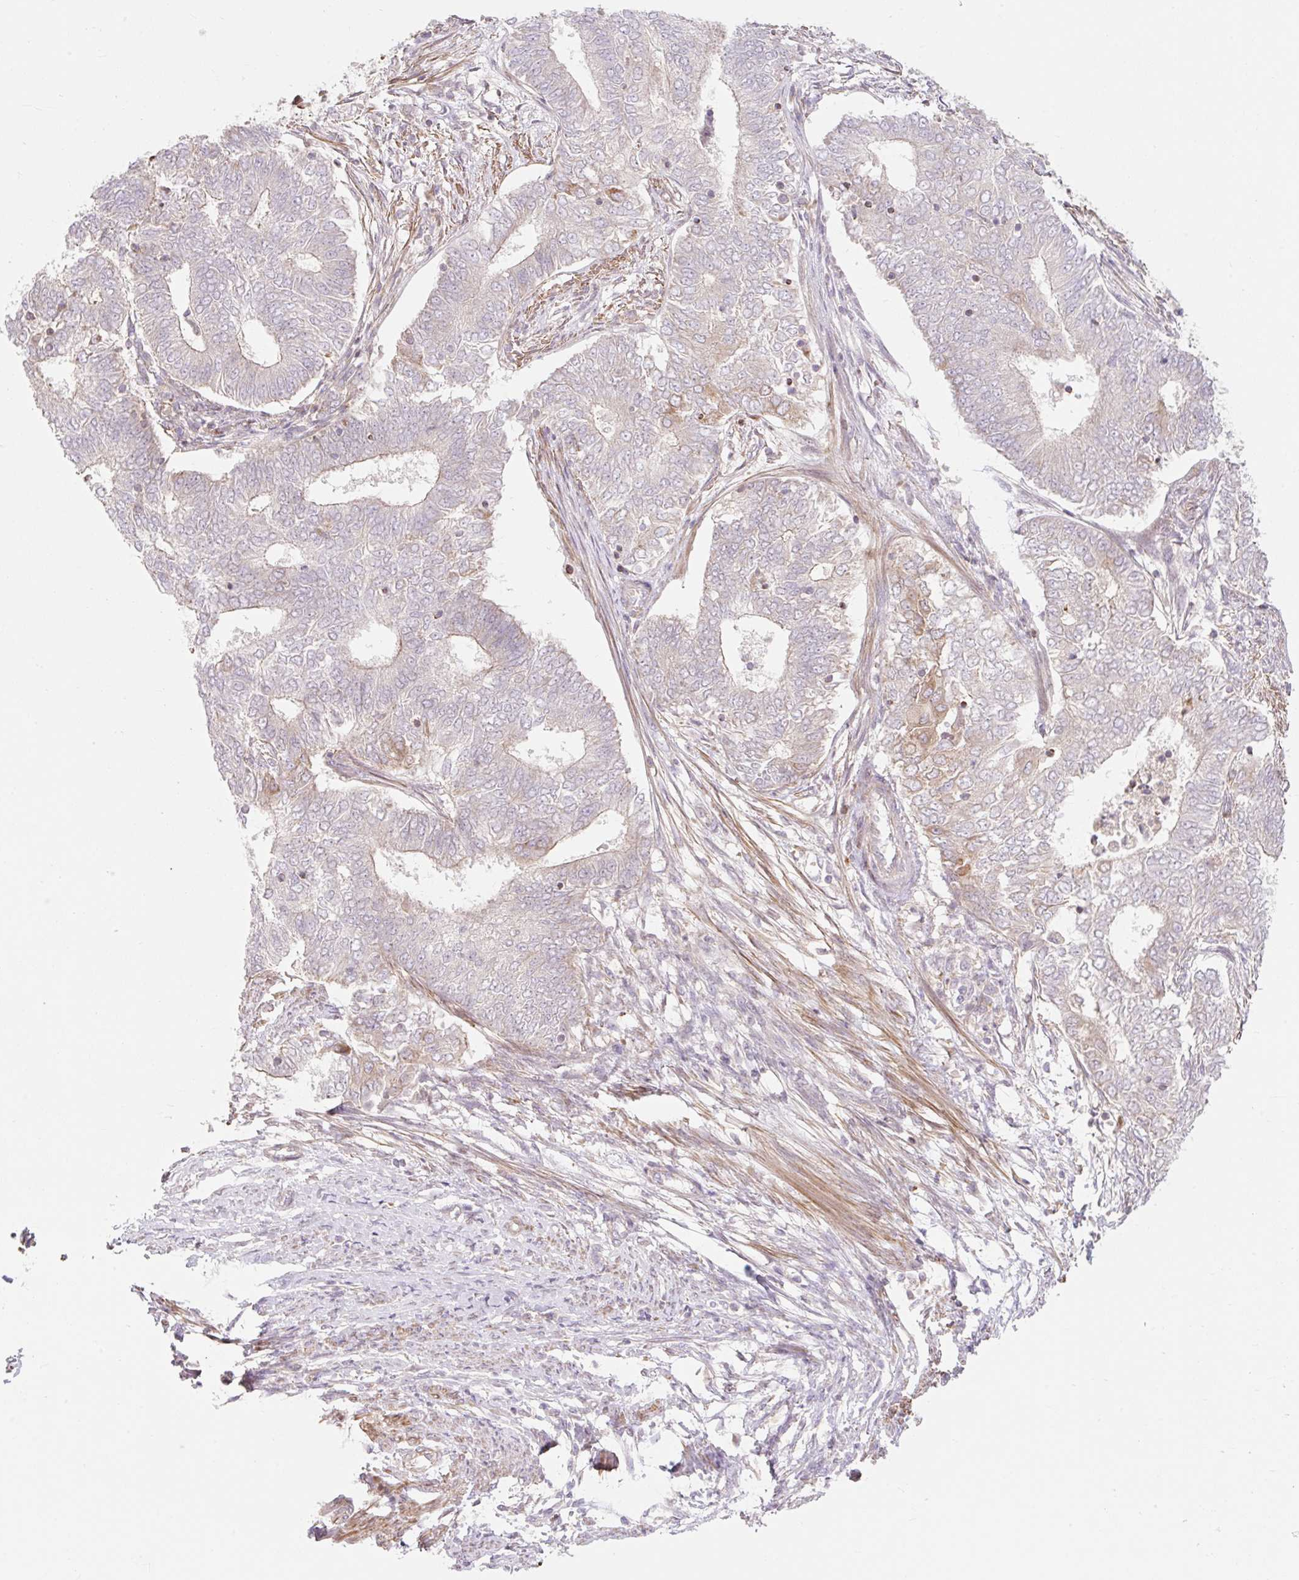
{"staining": {"intensity": "negative", "quantity": "none", "location": "none"}, "tissue": "endometrial cancer", "cell_type": "Tumor cells", "image_type": "cancer", "snomed": [{"axis": "morphology", "description": "Adenocarcinoma, NOS"}, {"axis": "topography", "description": "Endometrium"}], "caption": "A high-resolution photomicrograph shows IHC staining of endometrial cancer, which exhibits no significant positivity in tumor cells. Nuclei are stained in blue.", "gene": "EMC10", "patient": {"sex": "female", "age": 62}}